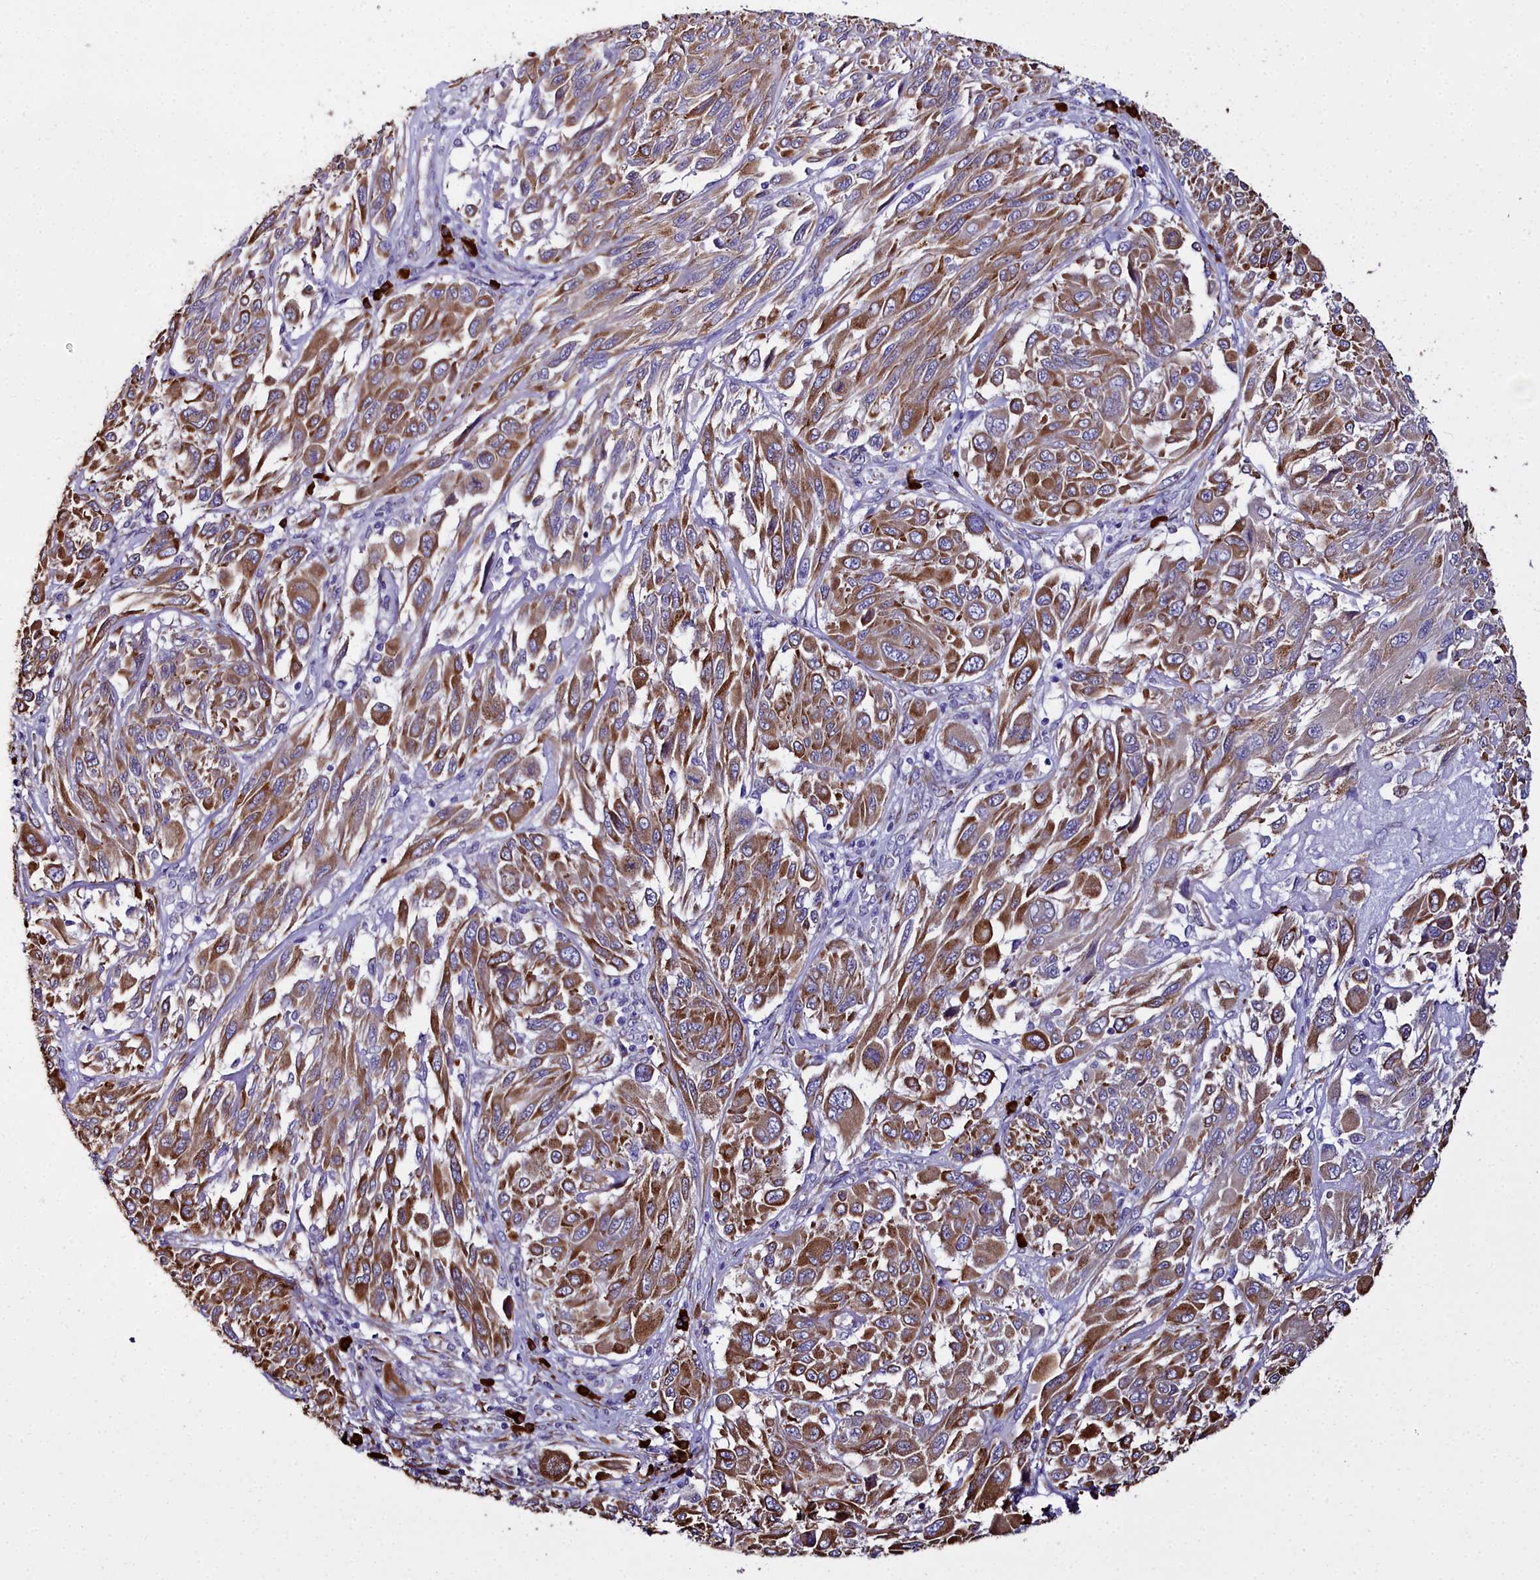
{"staining": {"intensity": "moderate", "quantity": ">75%", "location": "cytoplasmic/membranous"}, "tissue": "melanoma", "cell_type": "Tumor cells", "image_type": "cancer", "snomed": [{"axis": "morphology", "description": "Malignant melanoma, NOS"}, {"axis": "topography", "description": "Skin"}], "caption": "Protein expression analysis of human melanoma reveals moderate cytoplasmic/membranous staining in about >75% of tumor cells. Using DAB (brown) and hematoxylin (blue) stains, captured at high magnification using brightfield microscopy.", "gene": "TXNDC5", "patient": {"sex": "female", "age": 91}}